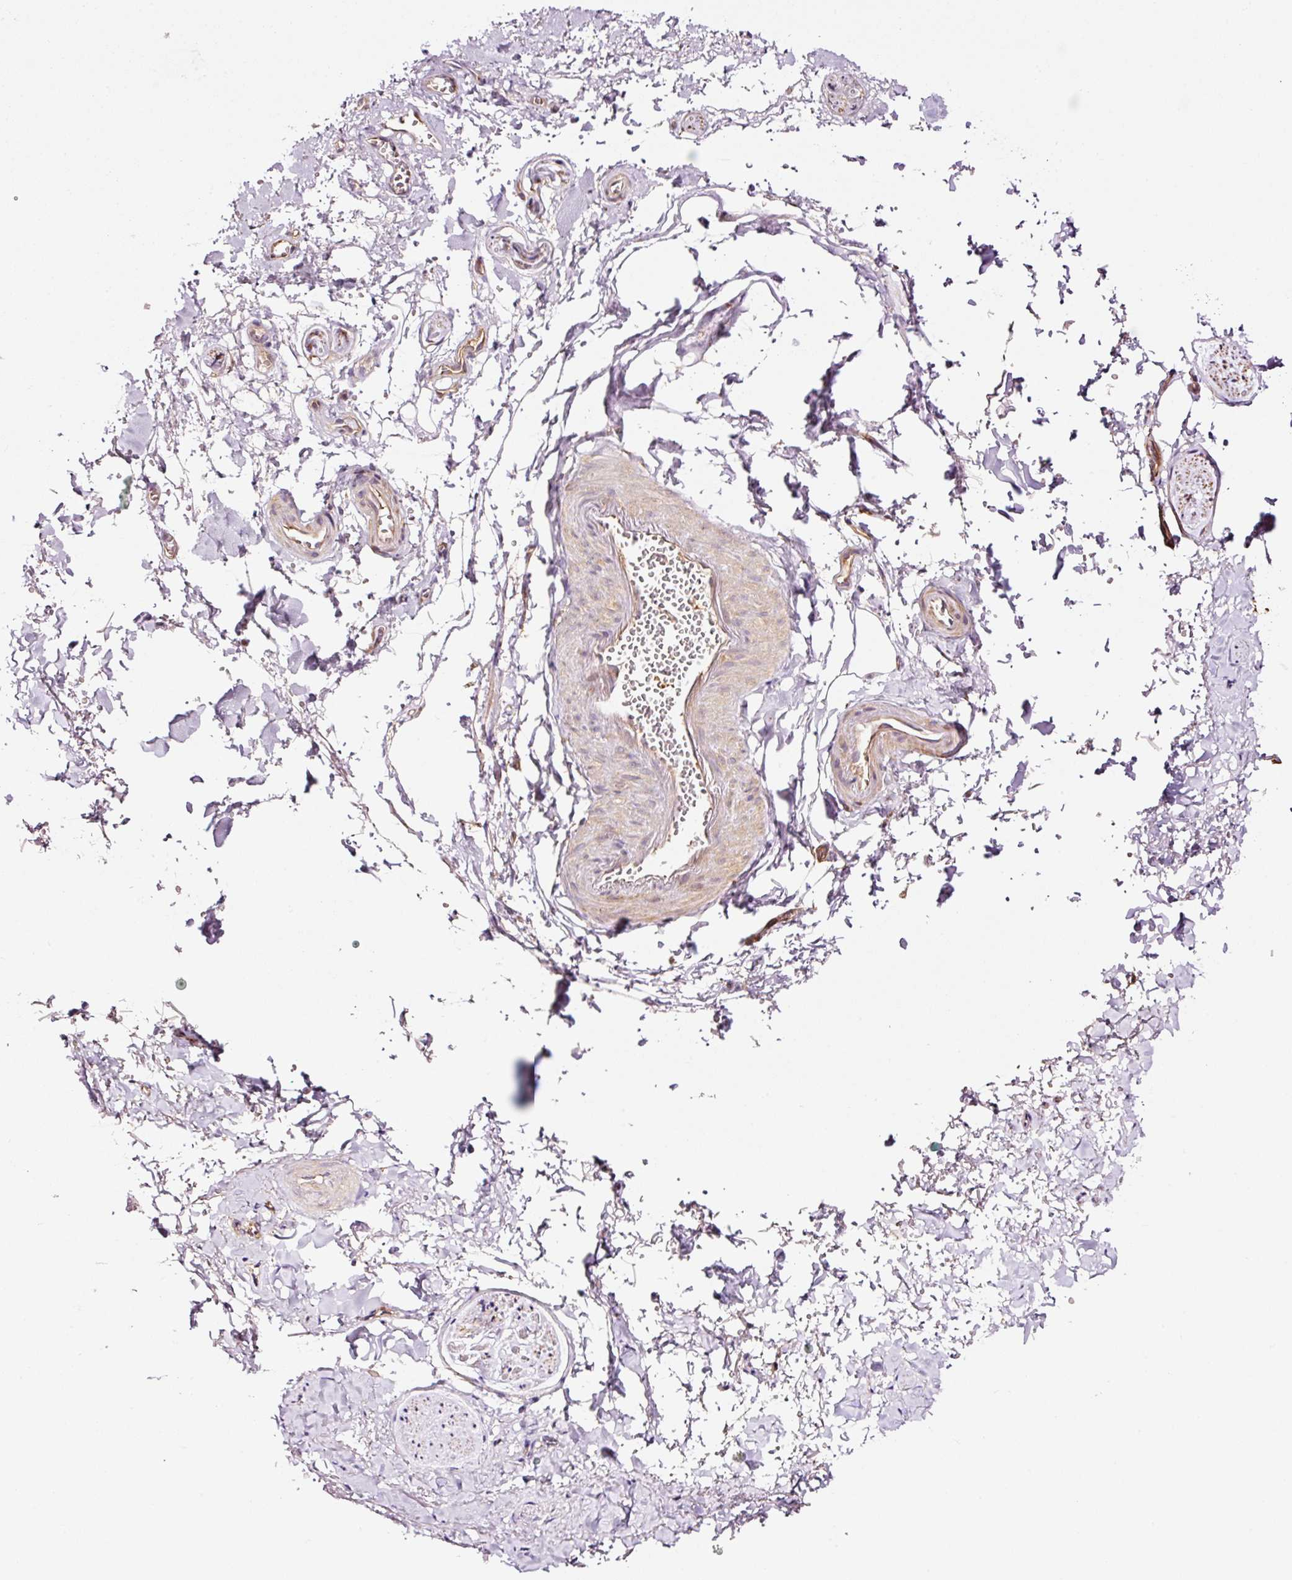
{"staining": {"intensity": "negative", "quantity": "none", "location": "none"}, "tissue": "adipose tissue", "cell_type": "Adipocytes", "image_type": "normal", "snomed": [{"axis": "morphology", "description": "Normal tissue, NOS"}, {"axis": "topography", "description": "Vulva"}, {"axis": "topography", "description": "Vagina"}, {"axis": "topography", "description": "Peripheral nerve tissue"}], "caption": "Normal adipose tissue was stained to show a protein in brown. There is no significant expression in adipocytes. Nuclei are stained in blue.", "gene": "METAP1", "patient": {"sex": "female", "age": 66}}